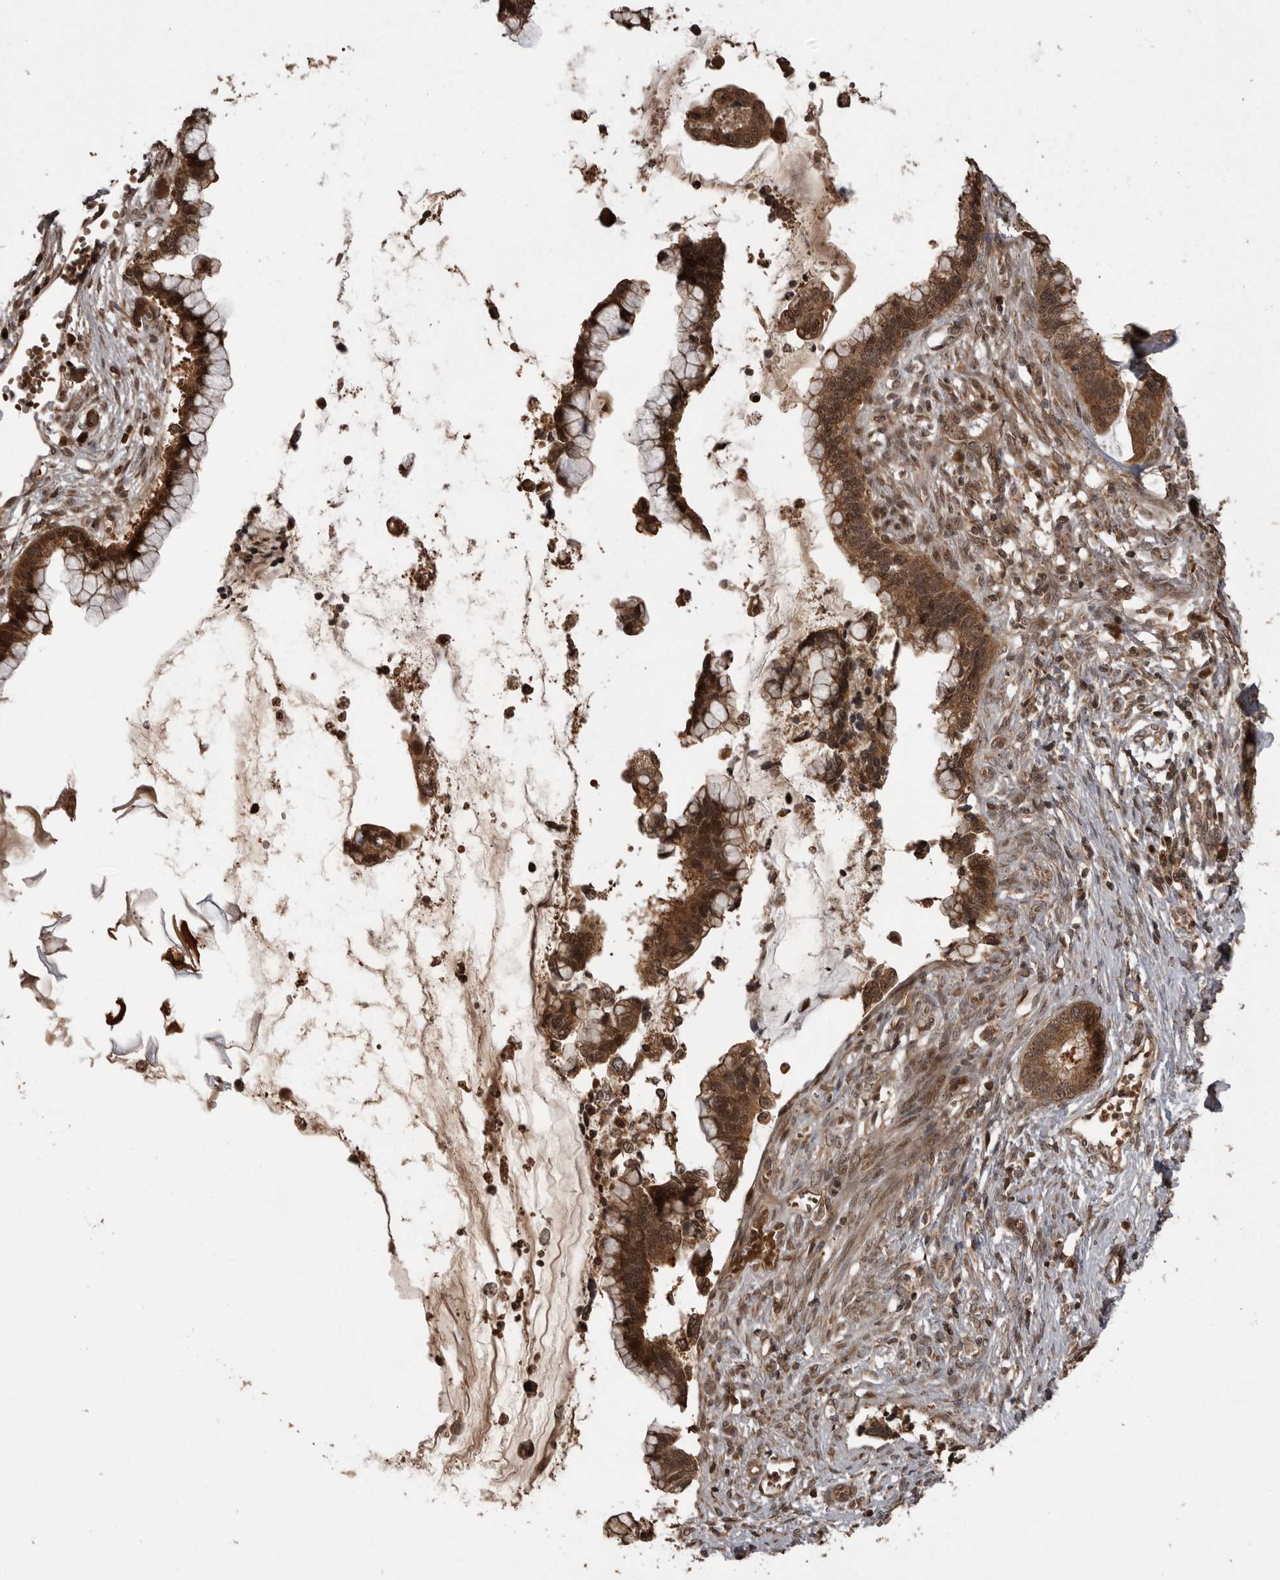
{"staining": {"intensity": "strong", "quantity": ">75%", "location": "cytoplasmic/membranous,nuclear"}, "tissue": "cervical cancer", "cell_type": "Tumor cells", "image_type": "cancer", "snomed": [{"axis": "morphology", "description": "Adenocarcinoma, NOS"}, {"axis": "topography", "description": "Cervix"}], "caption": "Human cervical adenocarcinoma stained for a protein (brown) exhibits strong cytoplasmic/membranous and nuclear positive expression in about >75% of tumor cells.", "gene": "AKAP7", "patient": {"sex": "female", "age": 44}}